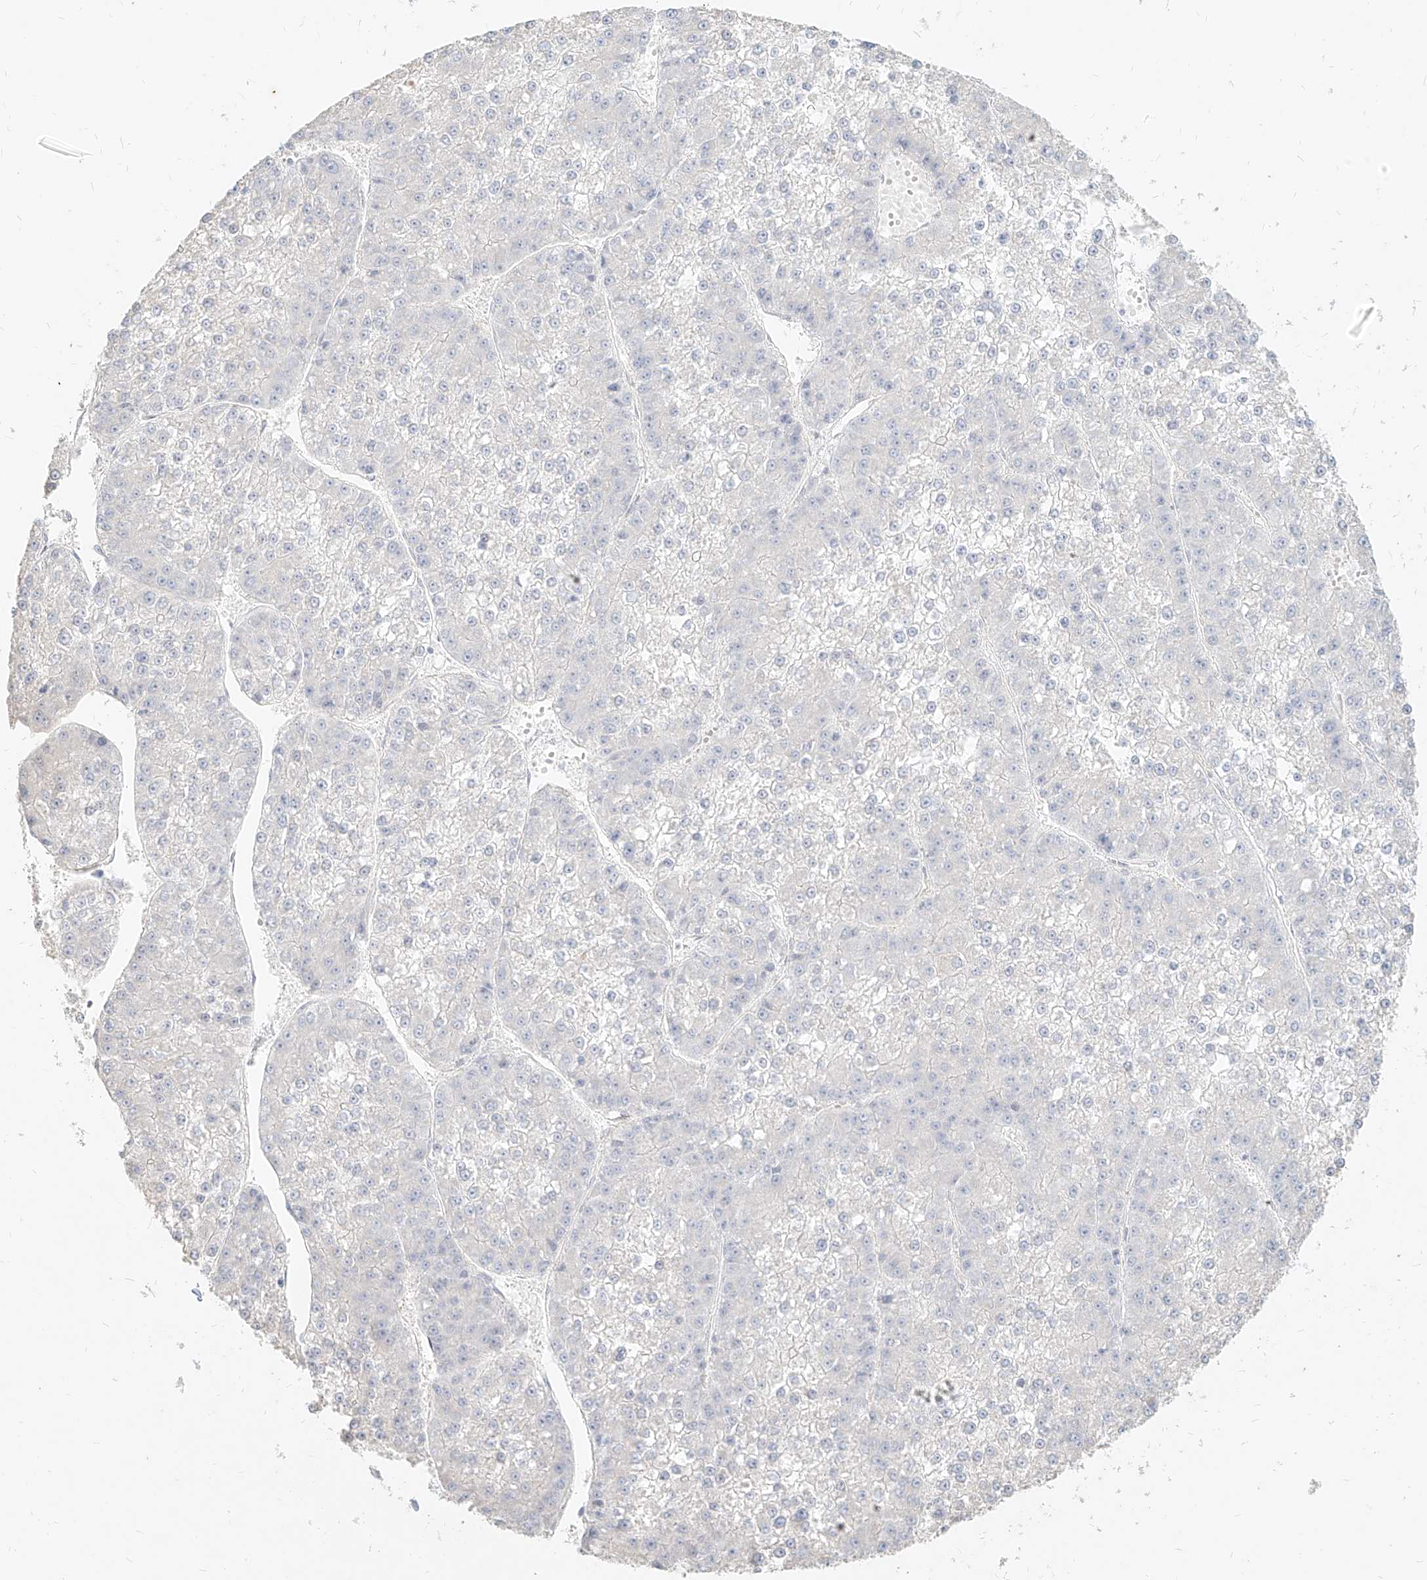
{"staining": {"intensity": "negative", "quantity": "none", "location": "none"}, "tissue": "liver cancer", "cell_type": "Tumor cells", "image_type": "cancer", "snomed": [{"axis": "morphology", "description": "Carcinoma, Hepatocellular, NOS"}, {"axis": "topography", "description": "Liver"}], "caption": "Micrograph shows no protein staining in tumor cells of hepatocellular carcinoma (liver) tissue.", "gene": "ITPKB", "patient": {"sex": "female", "age": 73}}